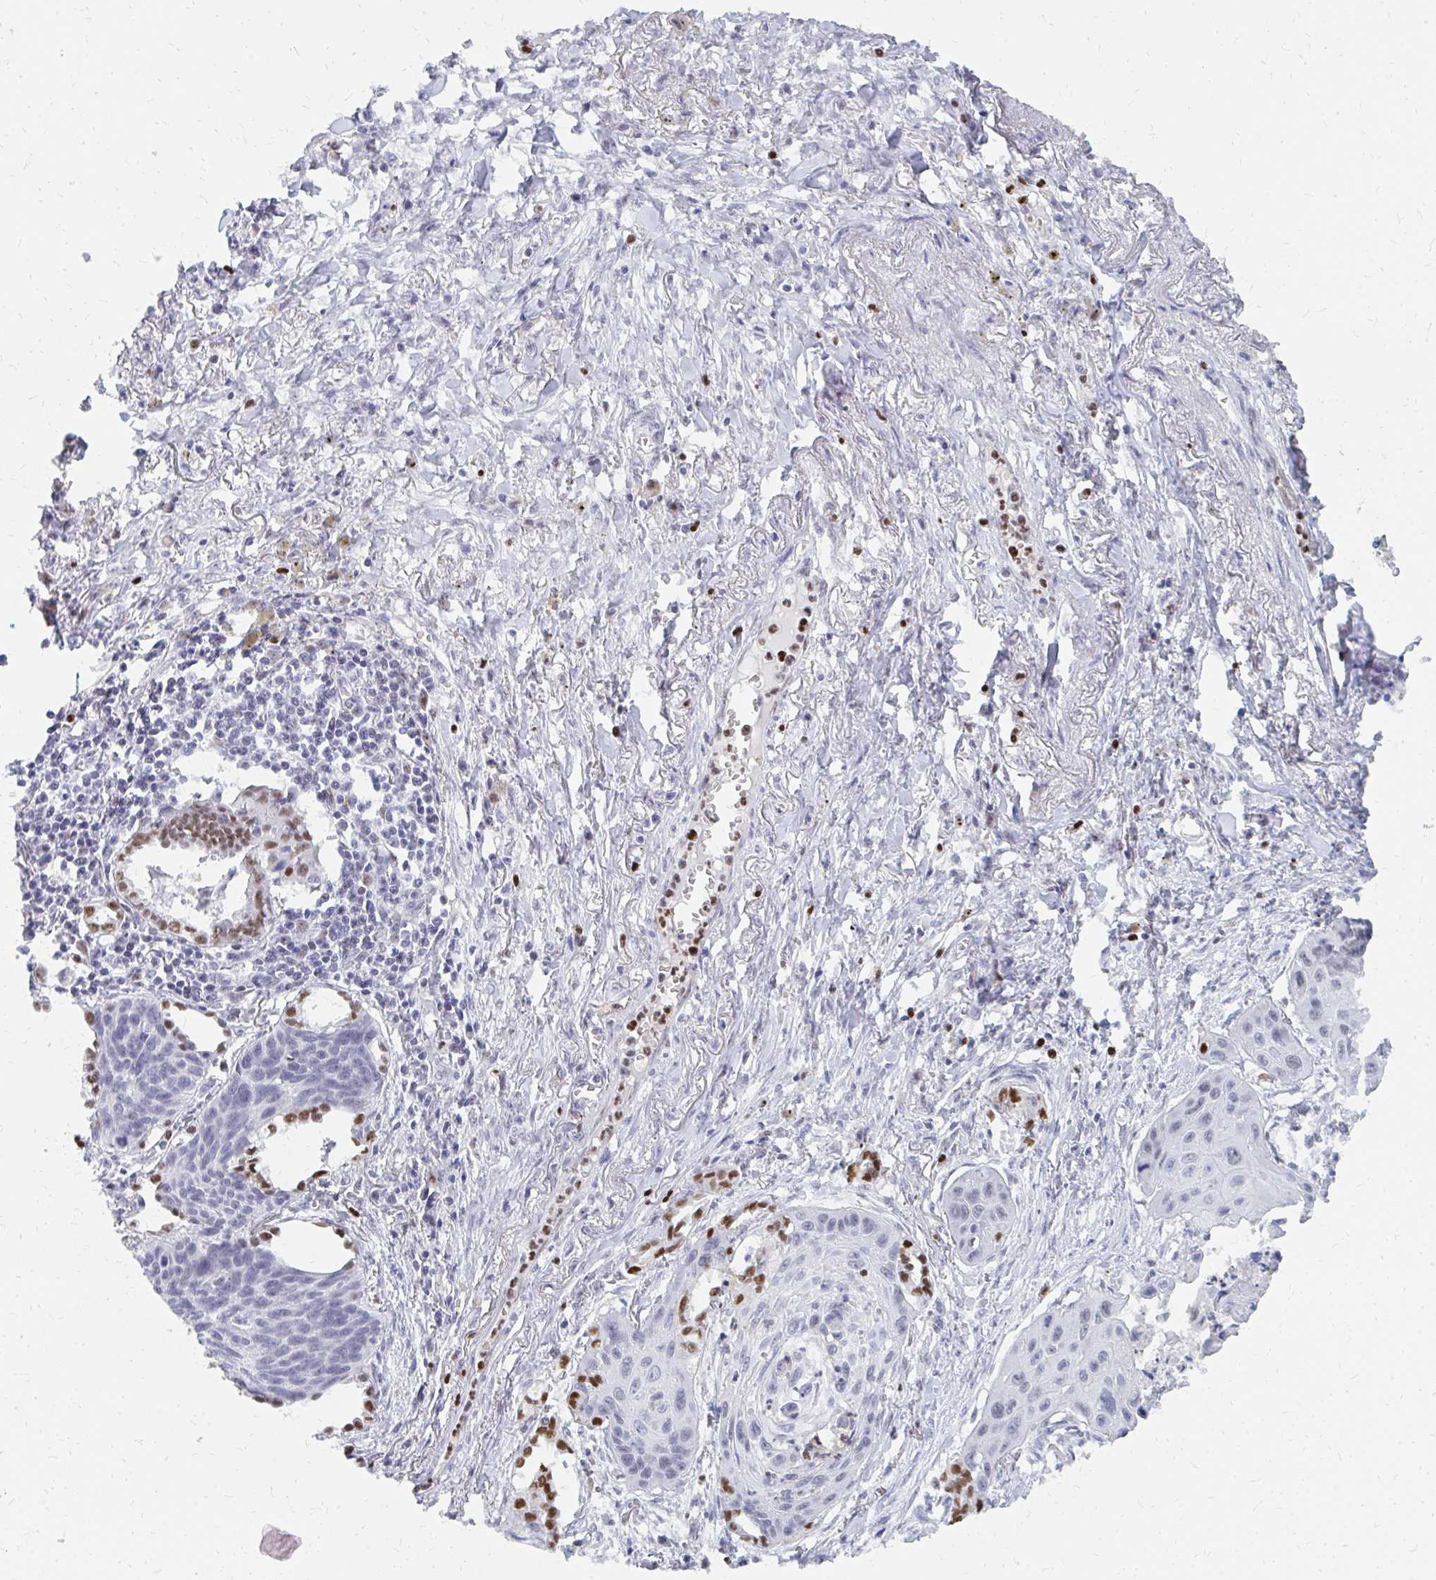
{"staining": {"intensity": "negative", "quantity": "none", "location": "none"}, "tissue": "lung cancer", "cell_type": "Tumor cells", "image_type": "cancer", "snomed": [{"axis": "morphology", "description": "Squamous cell carcinoma, NOS"}, {"axis": "topography", "description": "Lung"}], "caption": "Image shows no protein staining in tumor cells of lung squamous cell carcinoma tissue.", "gene": "PLK3", "patient": {"sex": "male", "age": 71}}